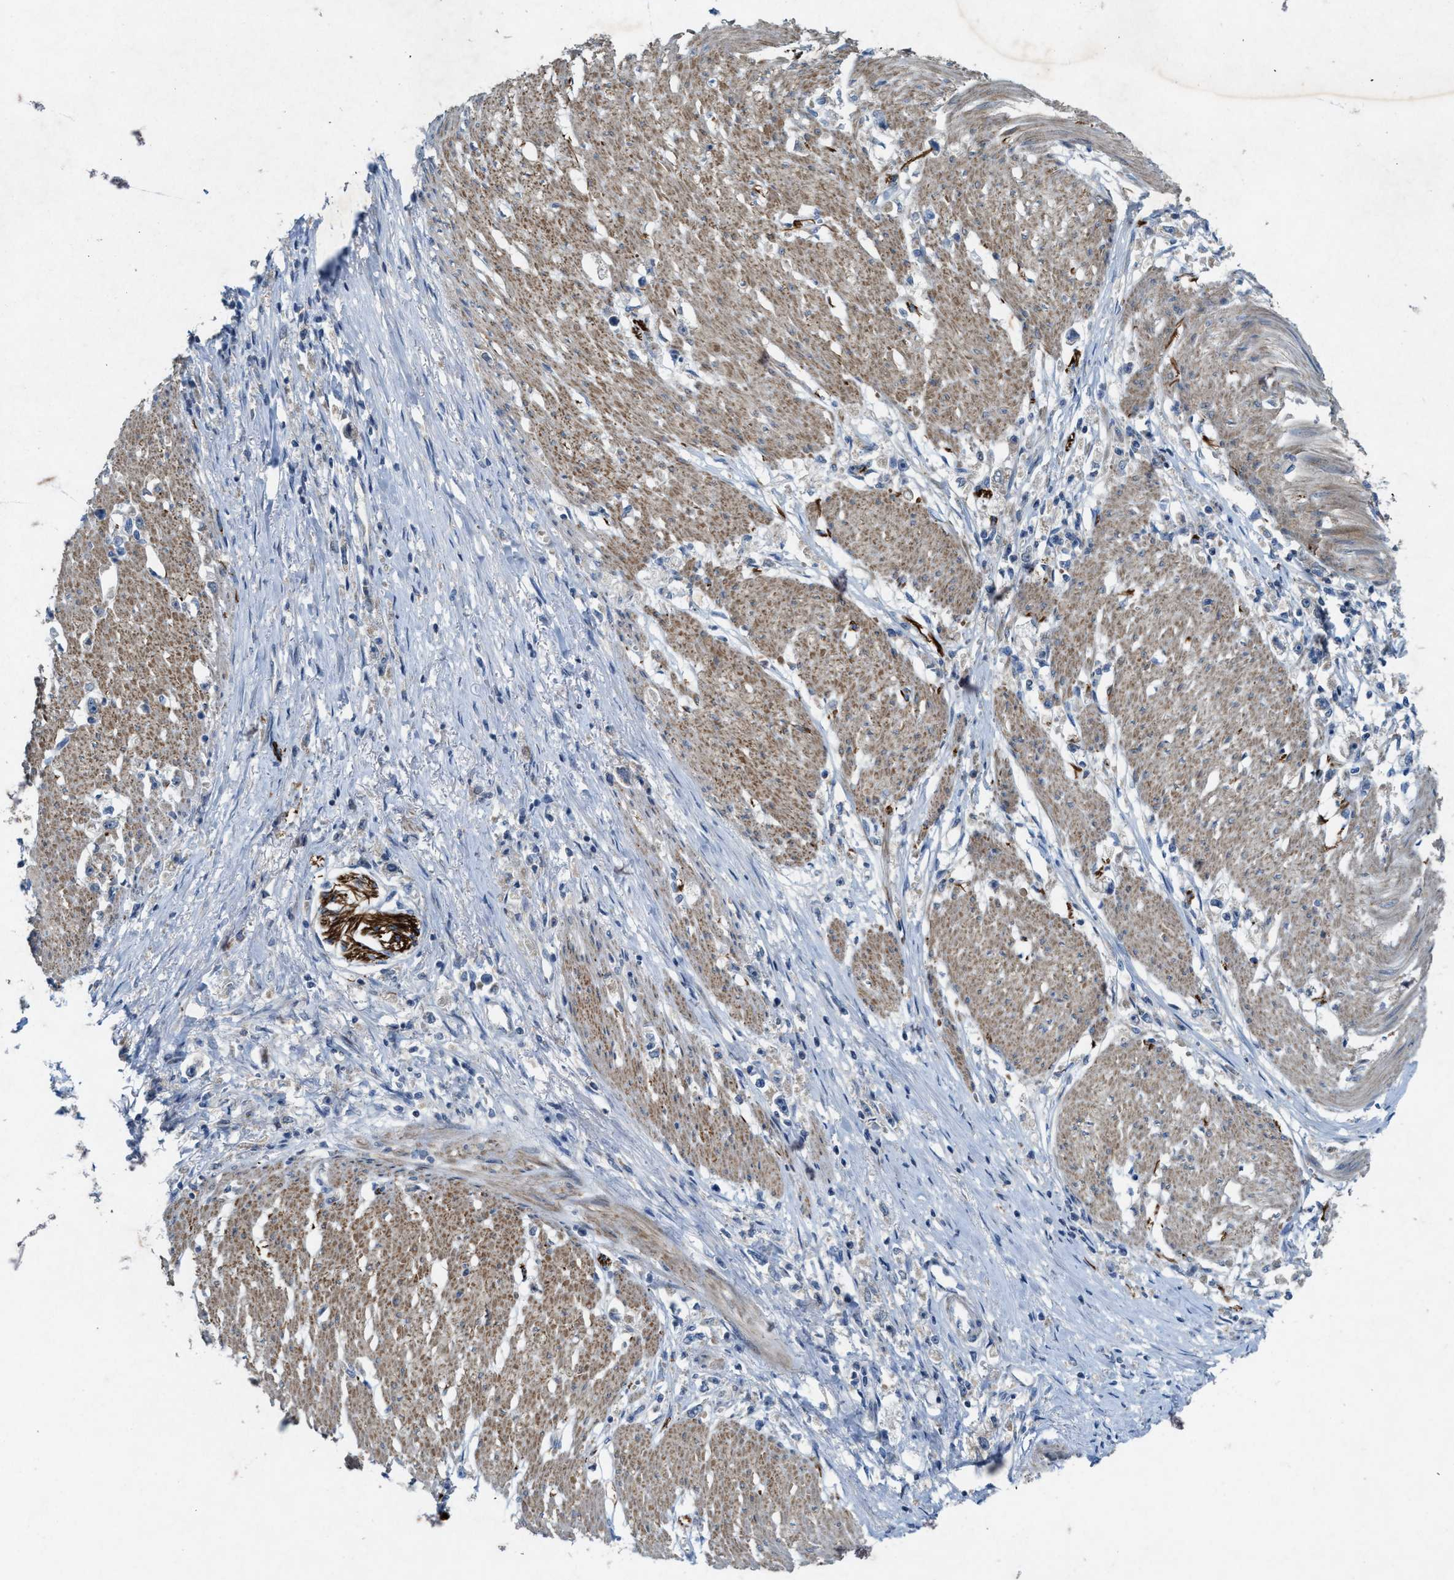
{"staining": {"intensity": "moderate", "quantity": "<25%", "location": "cytoplasmic/membranous"}, "tissue": "stomach cancer", "cell_type": "Tumor cells", "image_type": "cancer", "snomed": [{"axis": "morphology", "description": "Adenocarcinoma, NOS"}, {"axis": "topography", "description": "Stomach"}], "caption": "Human adenocarcinoma (stomach) stained with a protein marker demonstrates moderate staining in tumor cells.", "gene": "URGCP", "patient": {"sex": "female", "age": 59}}